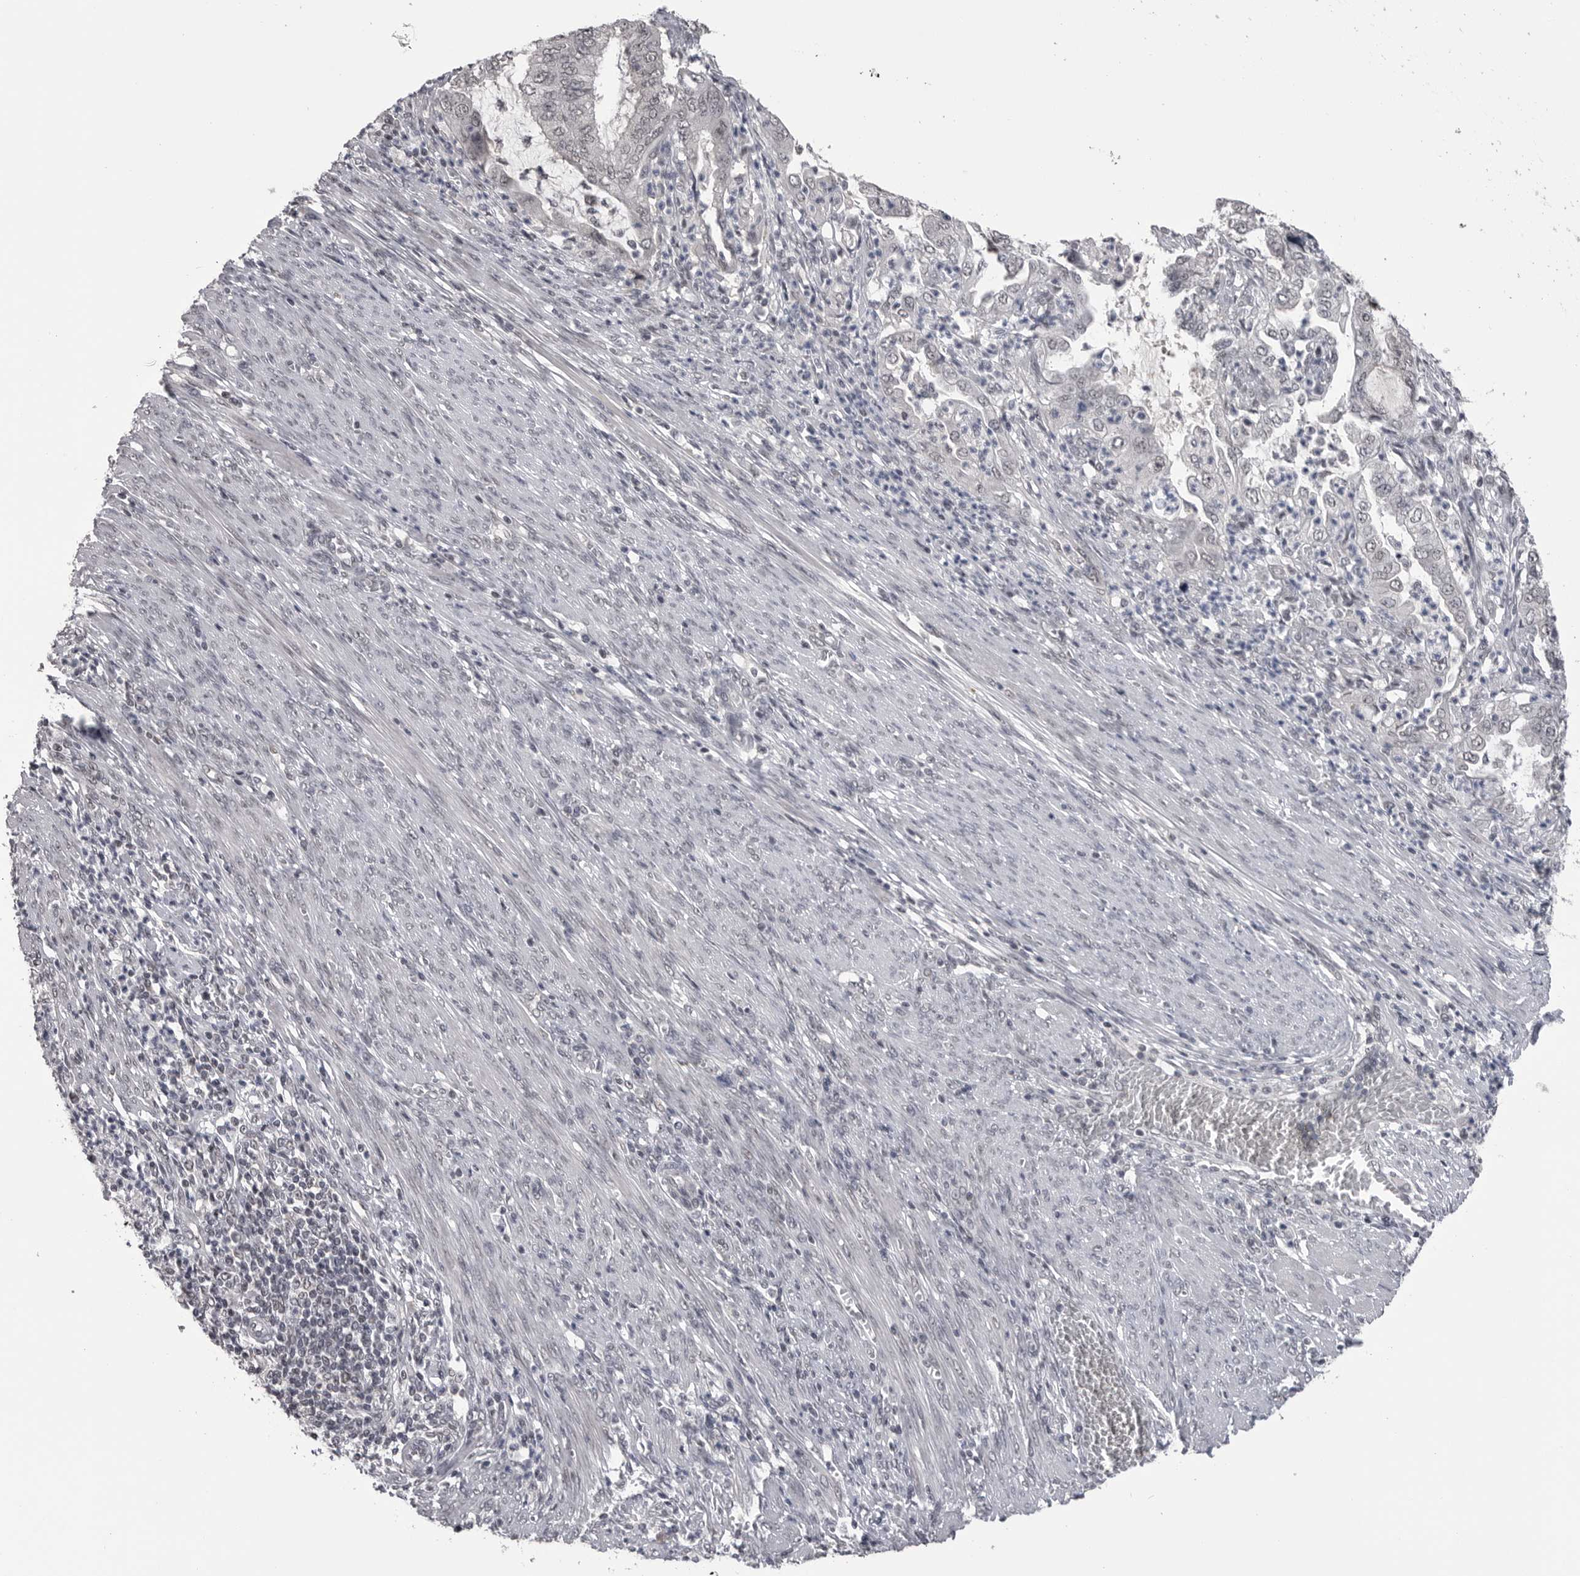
{"staining": {"intensity": "negative", "quantity": "none", "location": "none"}, "tissue": "endometrial cancer", "cell_type": "Tumor cells", "image_type": "cancer", "snomed": [{"axis": "morphology", "description": "Adenocarcinoma, NOS"}, {"axis": "topography", "description": "Endometrium"}], "caption": "Immunohistochemistry photomicrograph of neoplastic tissue: human endometrial cancer (adenocarcinoma) stained with DAB (3,3'-diaminobenzidine) displays no significant protein positivity in tumor cells.", "gene": "DLG2", "patient": {"sex": "female", "age": 49}}